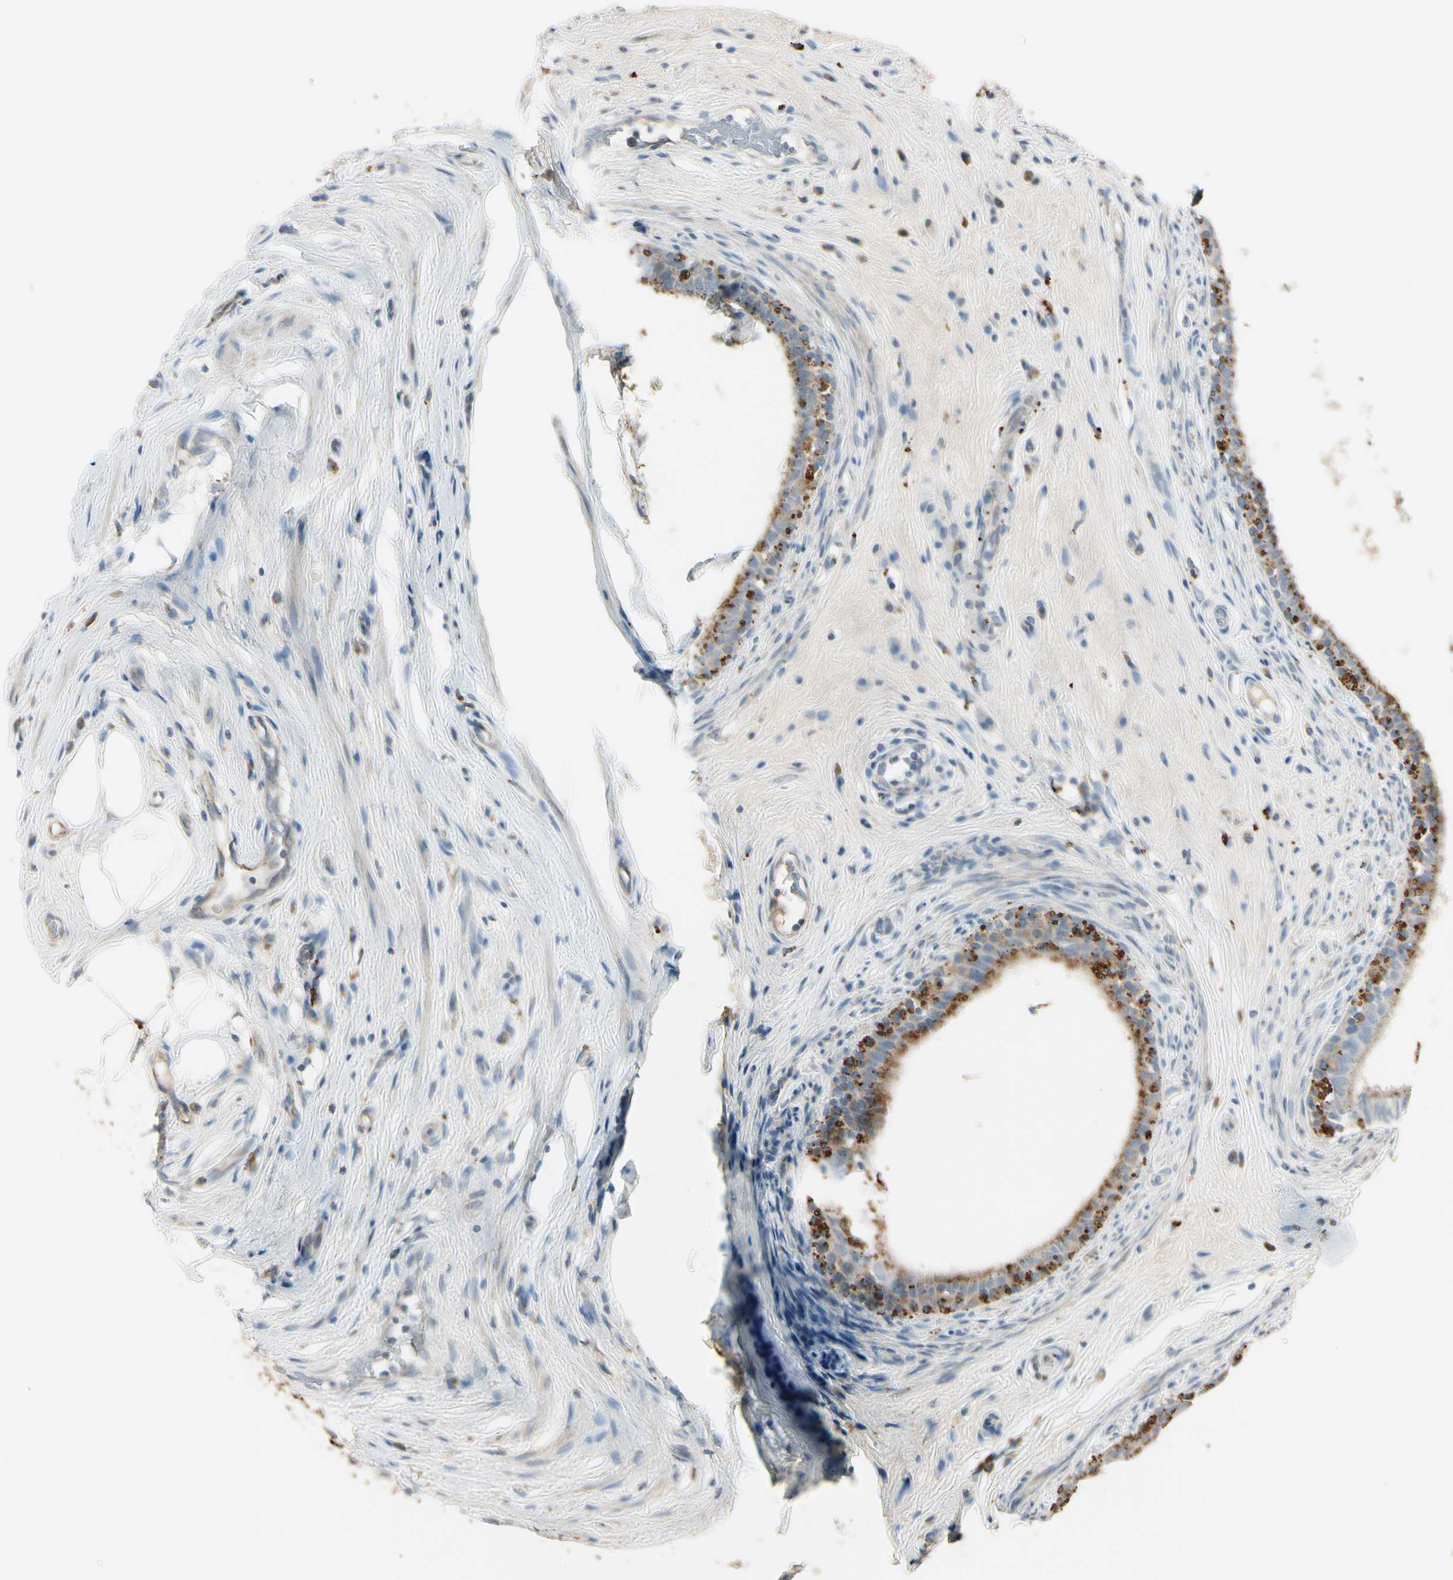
{"staining": {"intensity": "strong", "quantity": ">75%", "location": "cytoplasmic/membranous"}, "tissue": "epididymis", "cell_type": "Glandular cells", "image_type": "normal", "snomed": [{"axis": "morphology", "description": "Normal tissue, NOS"}, {"axis": "morphology", "description": "Inflammation, NOS"}, {"axis": "topography", "description": "Epididymis"}], "caption": "Immunohistochemical staining of benign epididymis shows >75% levels of strong cytoplasmic/membranous protein expression in about >75% of glandular cells. (Brightfield microscopy of DAB IHC at high magnification).", "gene": "ANGPTL1", "patient": {"sex": "male", "age": 84}}